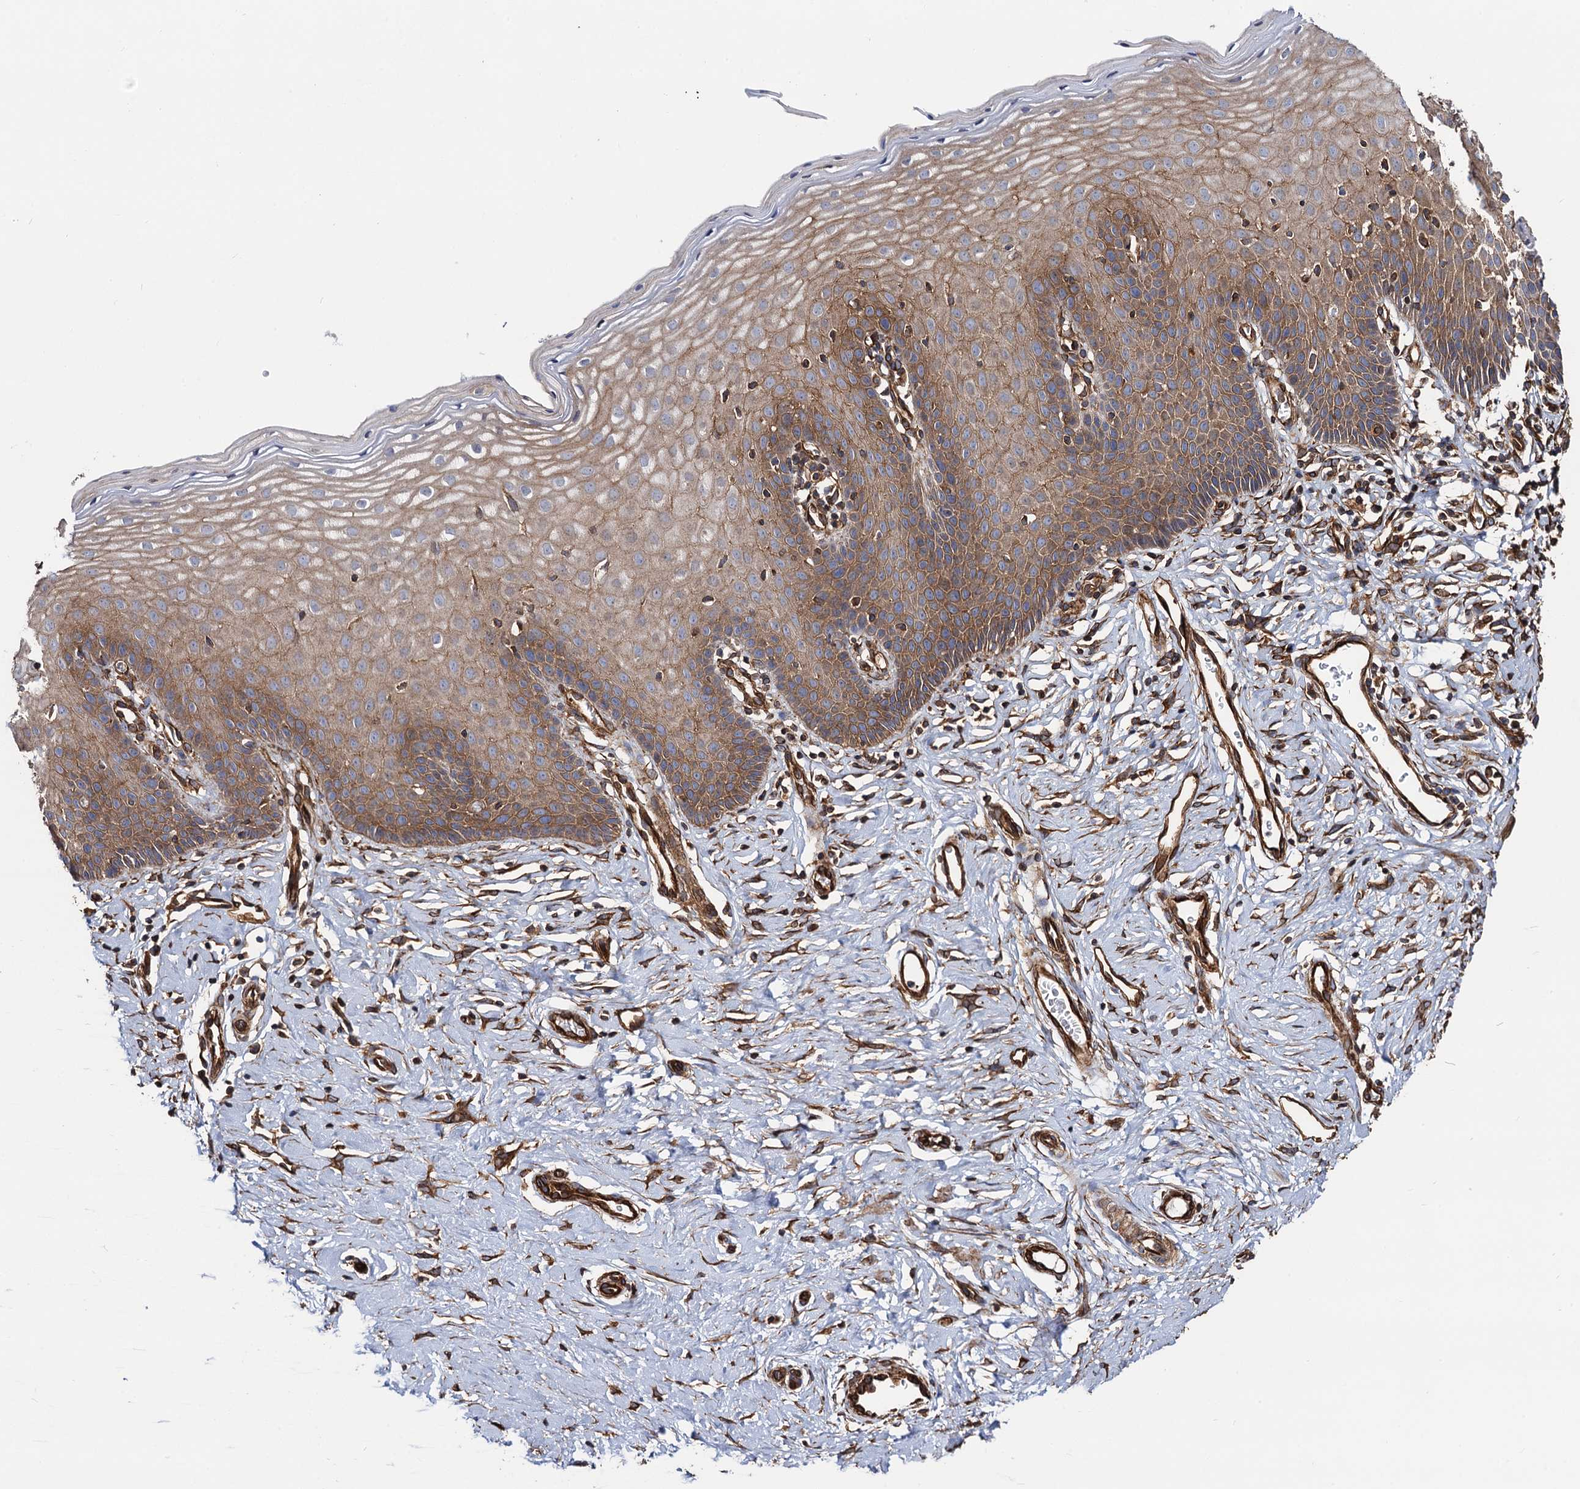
{"staining": {"intensity": "moderate", "quantity": ">75%", "location": "cytoplasmic/membranous"}, "tissue": "cervix", "cell_type": "Squamous epithelial cells", "image_type": "normal", "snomed": [{"axis": "morphology", "description": "Normal tissue, NOS"}, {"axis": "topography", "description": "Cervix"}], "caption": "There is medium levels of moderate cytoplasmic/membranous positivity in squamous epithelial cells of normal cervix, as demonstrated by immunohistochemical staining (brown color).", "gene": "CIP2A", "patient": {"sex": "female", "age": 36}}